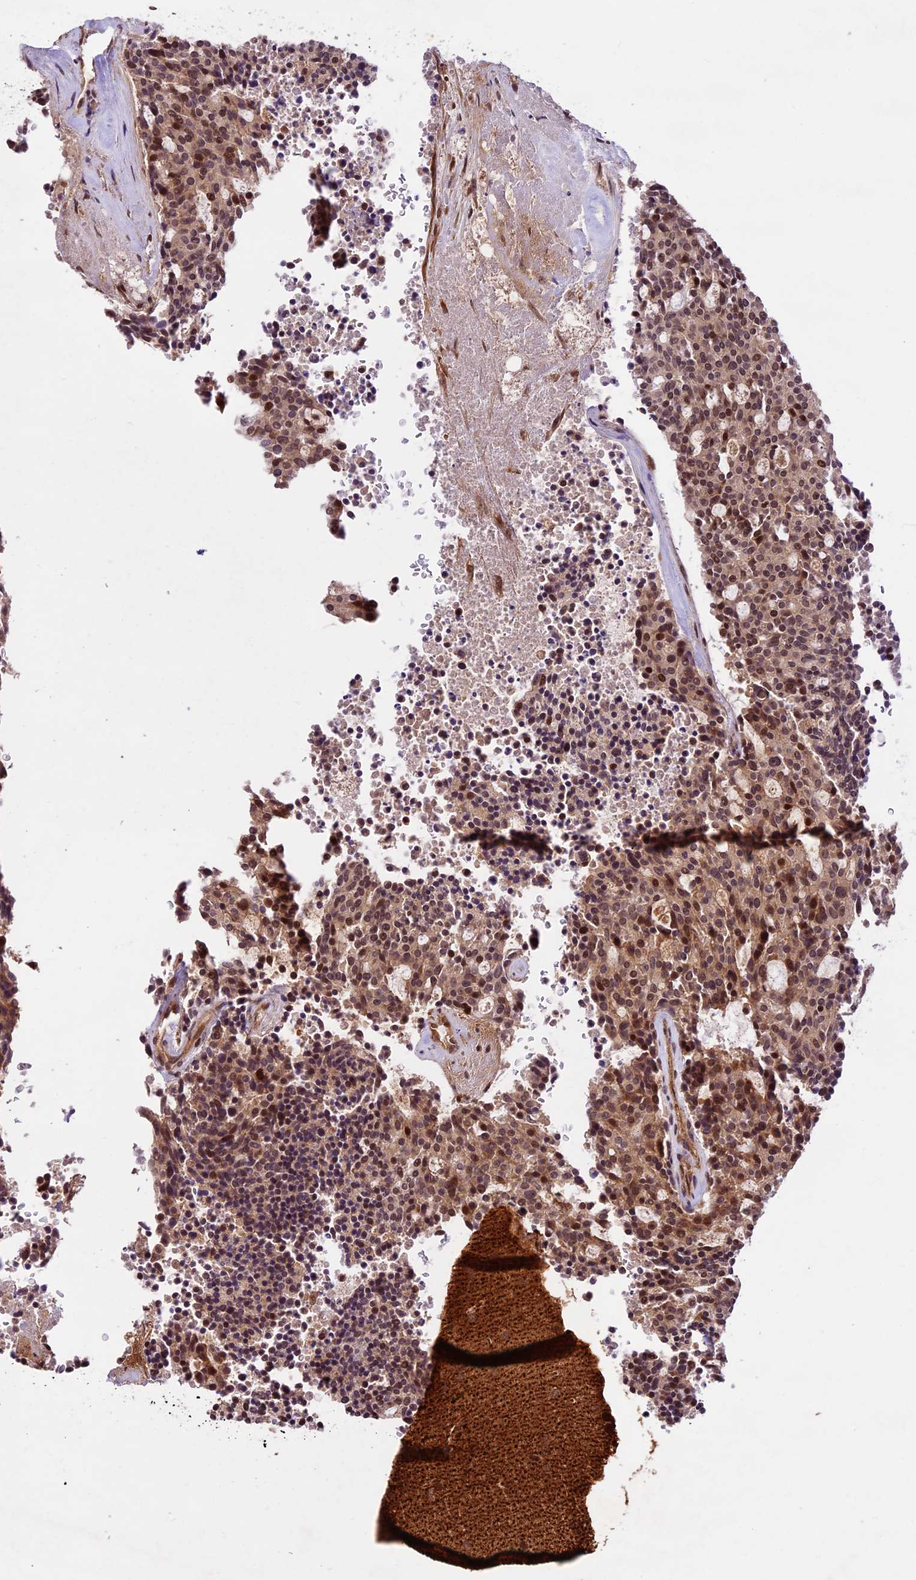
{"staining": {"intensity": "moderate", "quantity": ">75%", "location": "cytoplasmic/membranous,nuclear"}, "tissue": "carcinoid", "cell_type": "Tumor cells", "image_type": "cancer", "snomed": [{"axis": "morphology", "description": "Carcinoid, malignant, NOS"}, {"axis": "topography", "description": "Pancreas"}], "caption": "Carcinoid stained for a protein (brown) exhibits moderate cytoplasmic/membranous and nuclear positive positivity in approximately >75% of tumor cells.", "gene": "DHX38", "patient": {"sex": "female", "age": 54}}